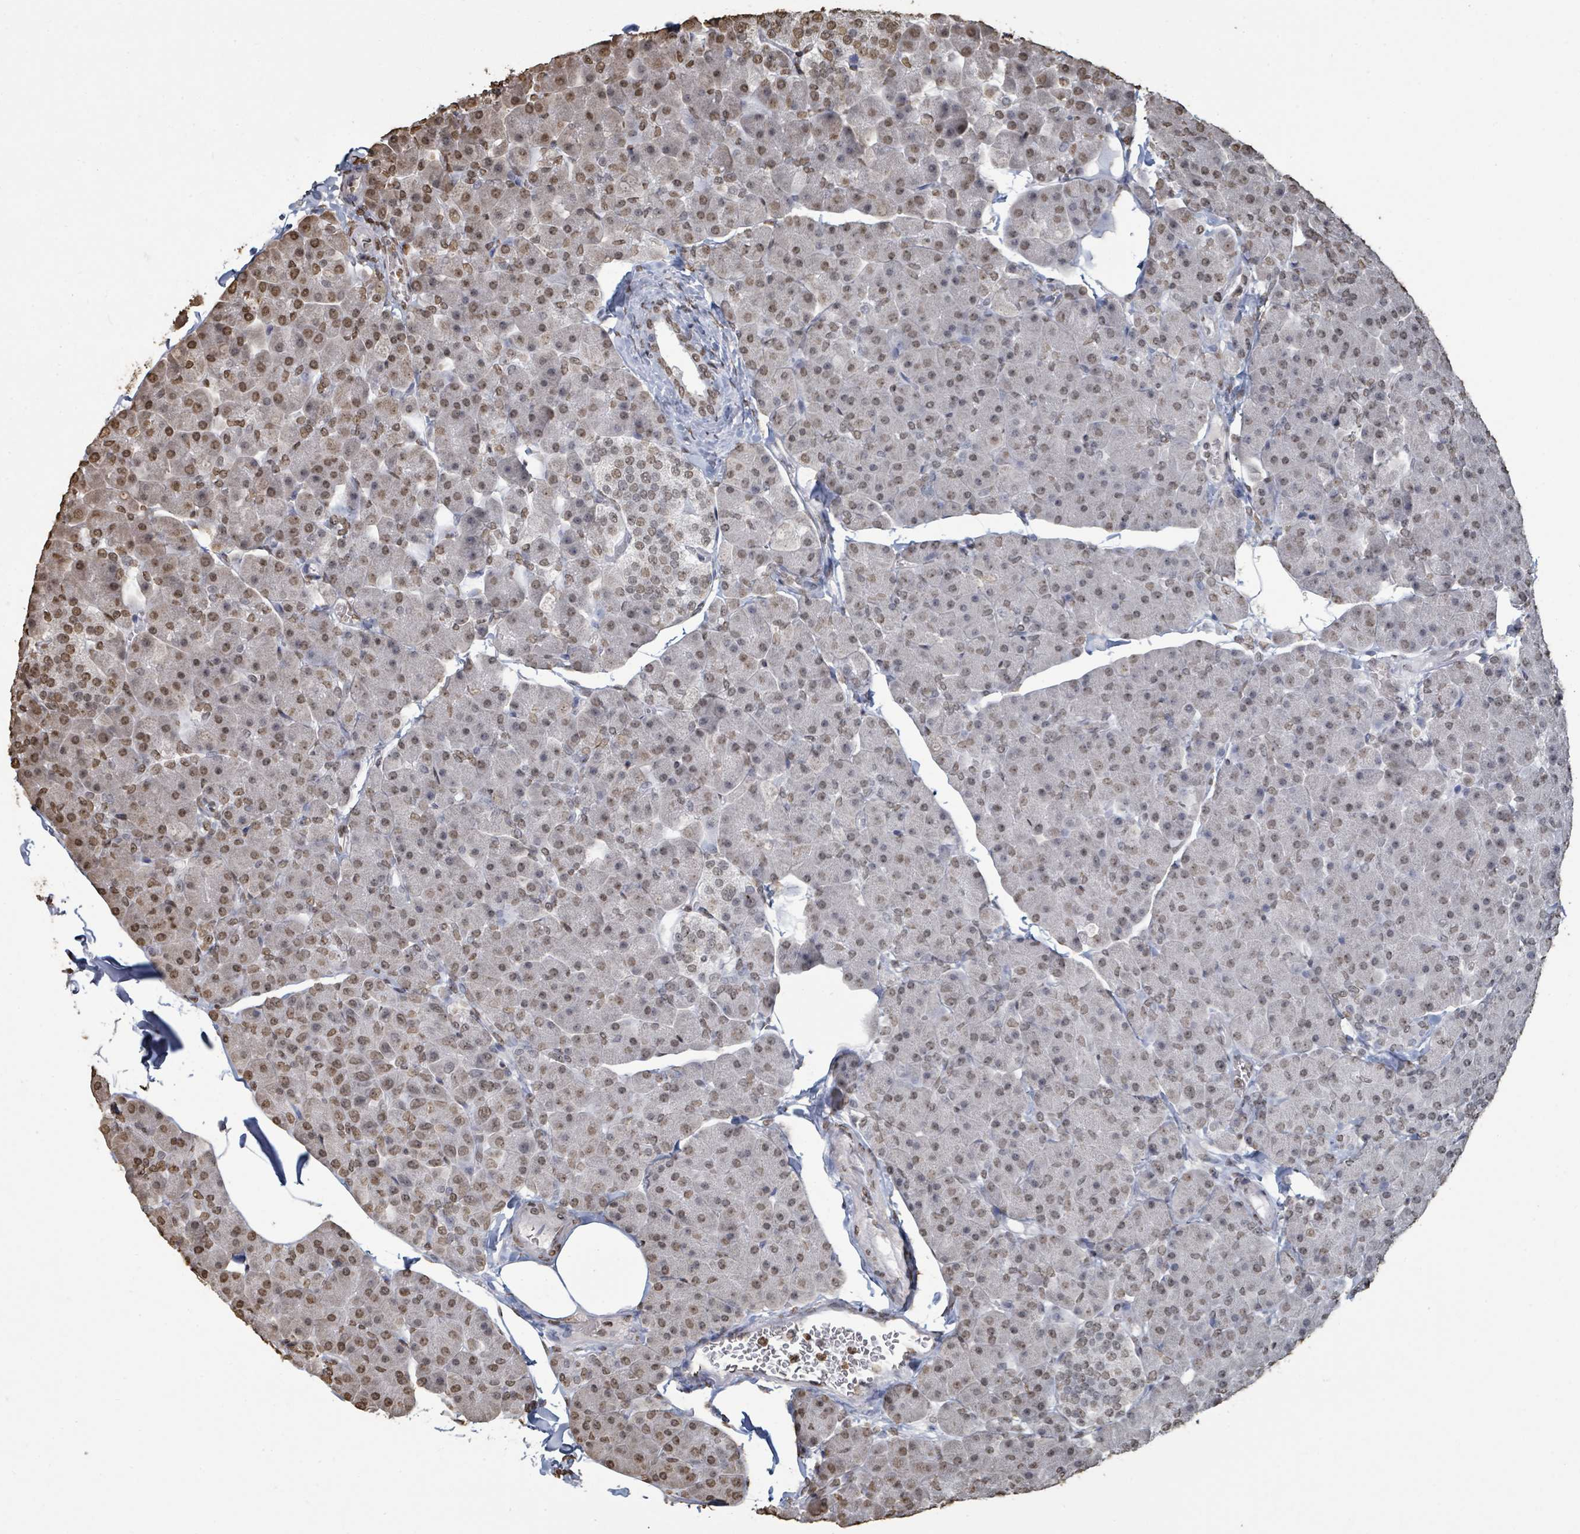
{"staining": {"intensity": "moderate", "quantity": ">75%", "location": "nuclear"}, "tissue": "pancreas", "cell_type": "Exocrine glandular cells", "image_type": "normal", "snomed": [{"axis": "morphology", "description": "Normal tissue, NOS"}, {"axis": "topography", "description": "Pancreas"}], "caption": "Immunohistochemical staining of unremarkable pancreas displays moderate nuclear protein staining in about >75% of exocrine glandular cells.", "gene": "MRPS12", "patient": {"sex": "male", "age": 35}}